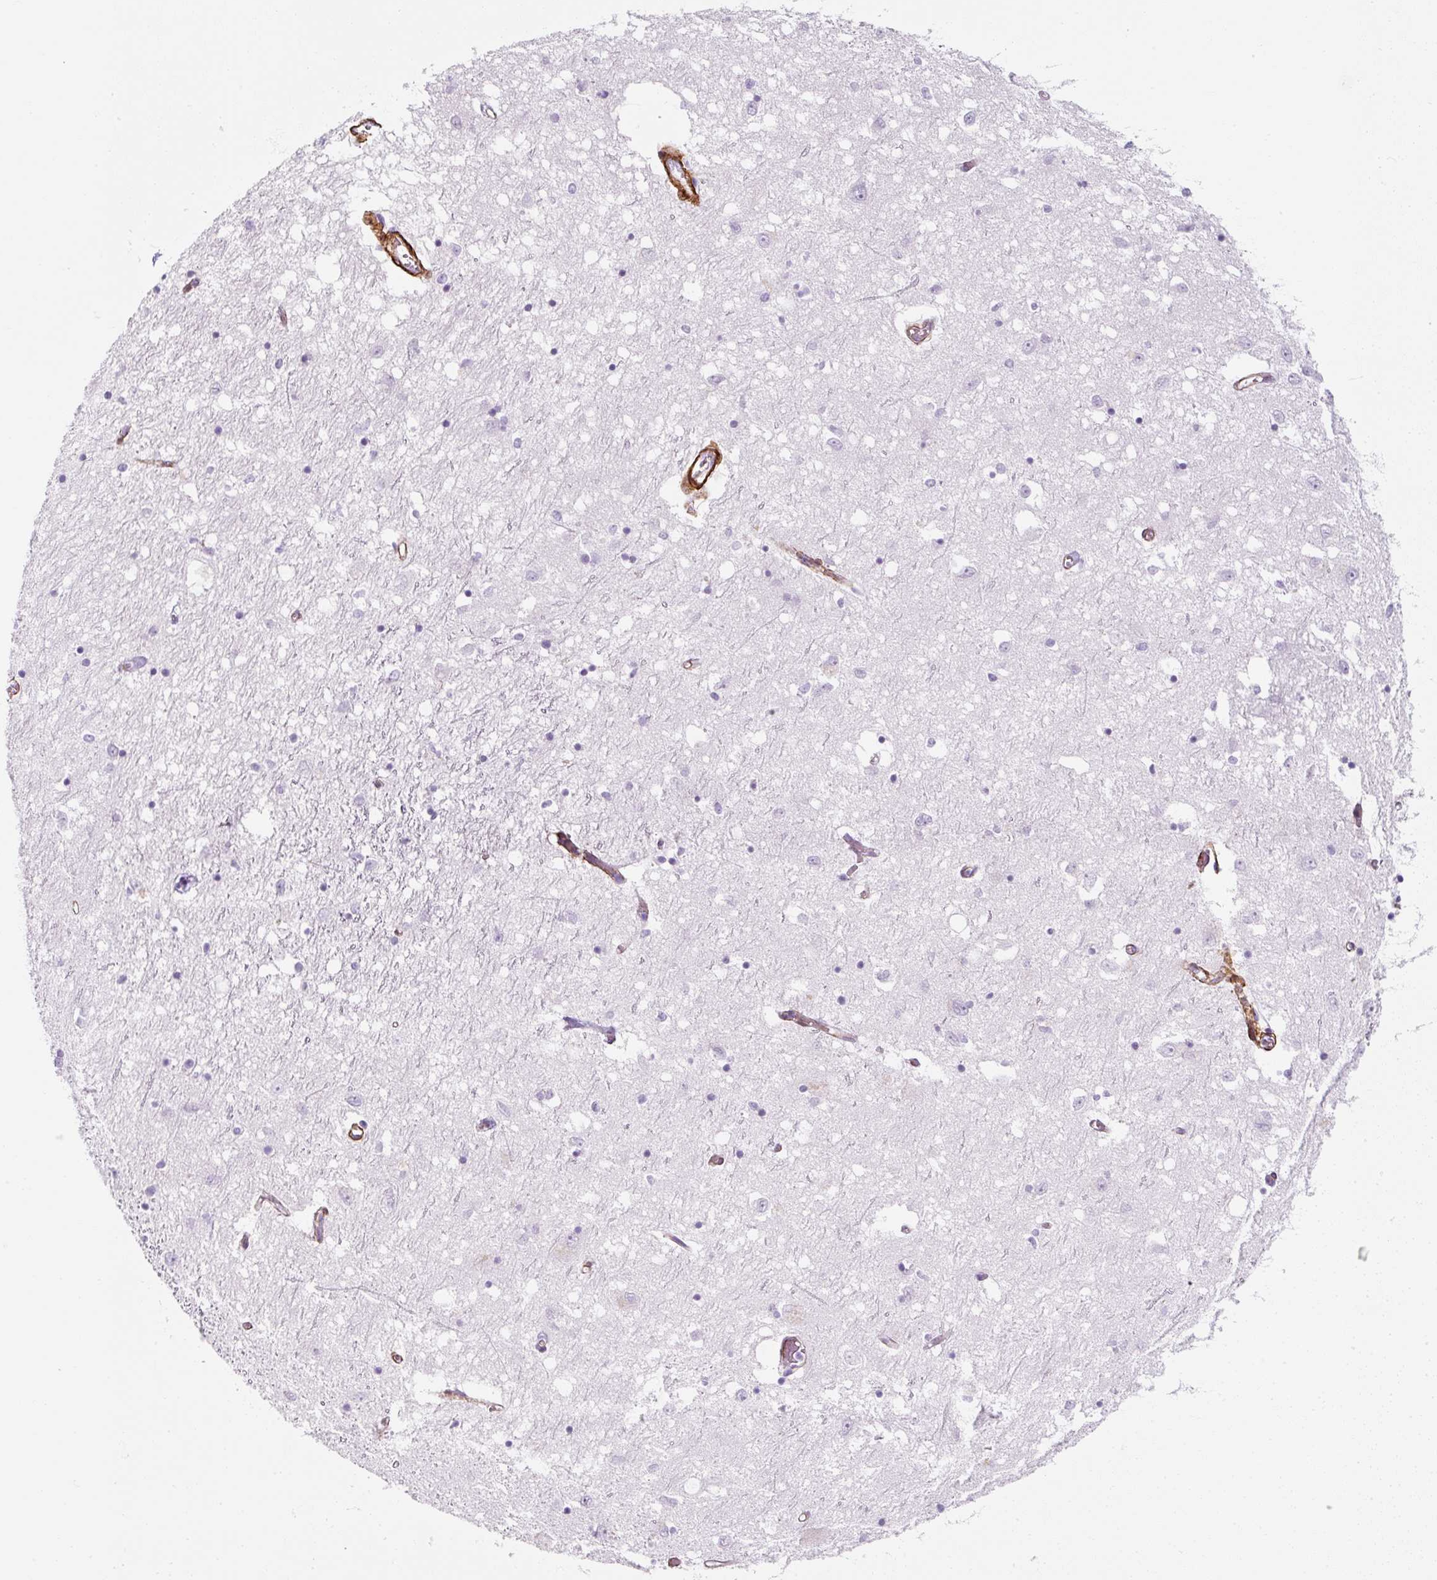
{"staining": {"intensity": "negative", "quantity": "none", "location": "none"}, "tissue": "caudate", "cell_type": "Glial cells", "image_type": "normal", "snomed": [{"axis": "morphology", "description": "Normal tissue, NOS"}, {"axis": "topography", "description": "Lateral ventricle wall"}], "caption": "This is an immunohistochemistry histopathology image of normal human caudate. There is no positivity in glial cells.", "gene": "CAVIN3", "patient": {"sex": "male", "age": 70}}